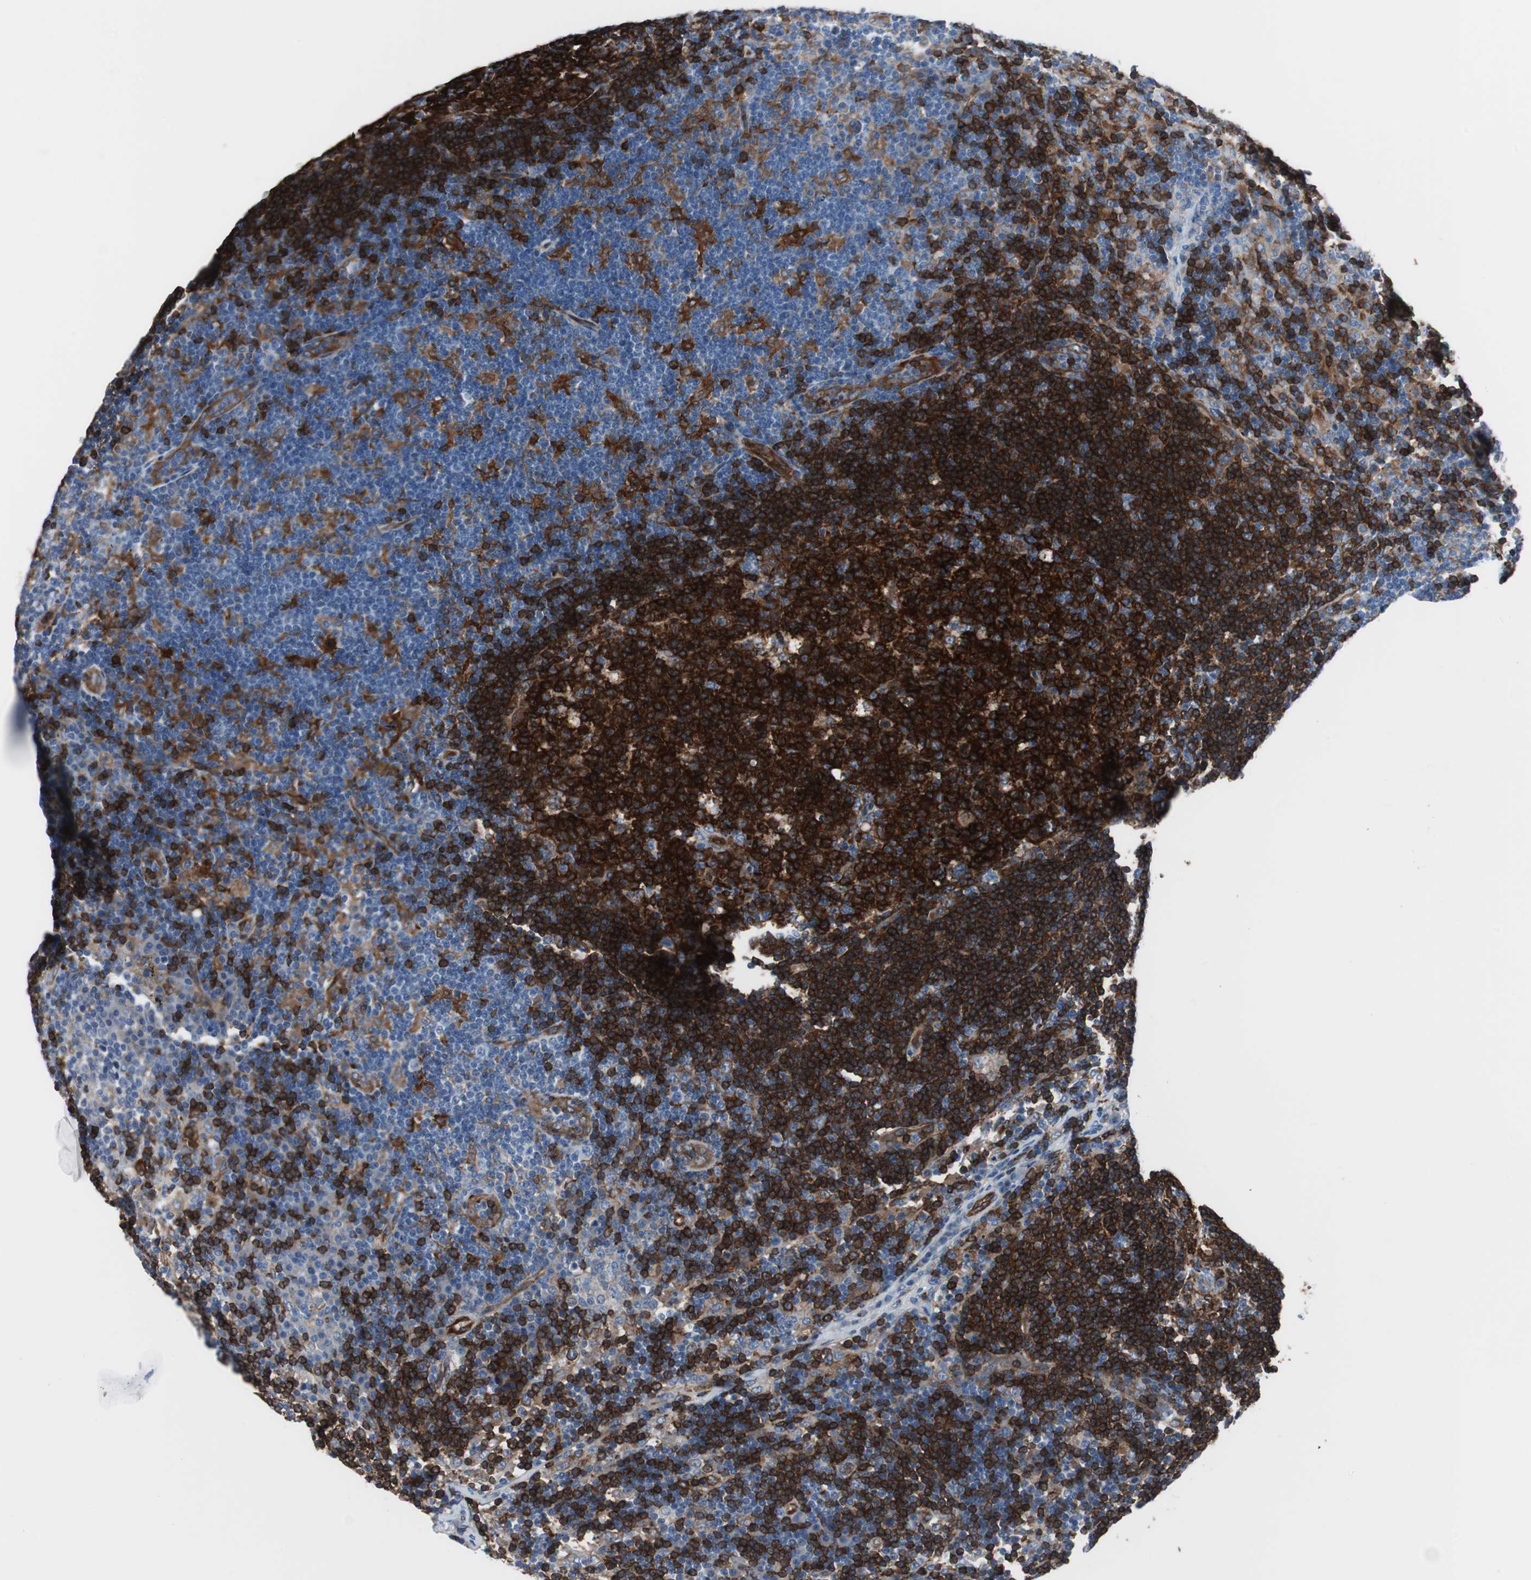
{"staining": {"intensity": "strong", "quantity": ">75%", "location": "cytoplasmic/membranous"}, "tissue": "lymph node", "cell_type": "Germinal center cells", "image_type": "normal", "snomed": [{"axis": "morphology", "description": "Normal tissue, NOS"}, {"axis": "morphology", "description": "Squamous cell carcinoma, metastatic, NOS"}, {"axis": "topography", "description": "Lymph node"}], "caption": "Immunohistochemistry staining of normal lymph node, which displays high levels of strong cytoplasmic/membranous positivity in approximately >75% of germinal center cells indicating strong cytoplasmic/membranous protein positivity. The staining was performed using DAB (brown) for protein detection and nuclei were counterstained in hematoxylin (blue).", "gene": "SWAP70", "patient": {"sex": "female", "age": 53}}